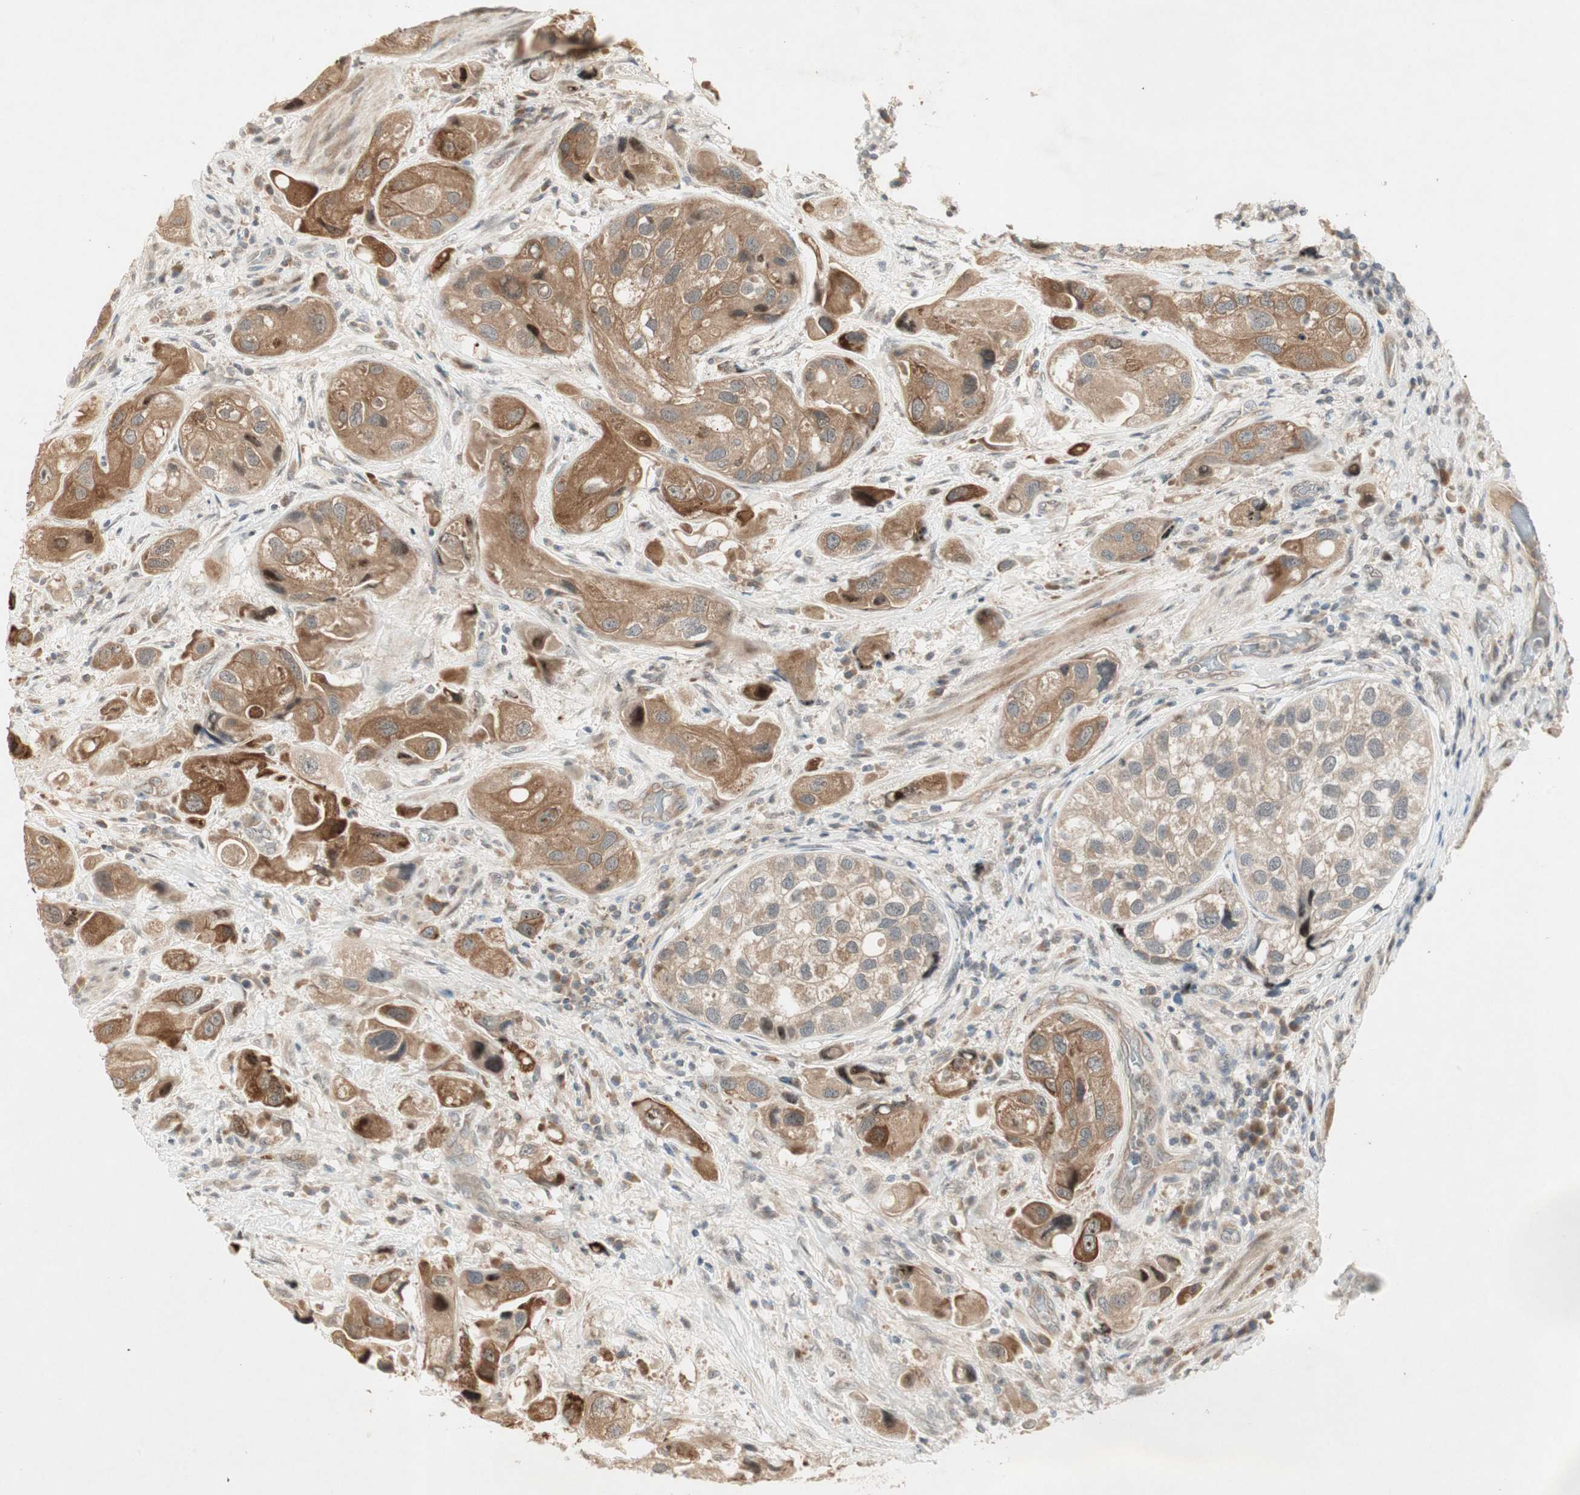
{"staining": {"intensity": "moderate", "quantity": ">75%", "location": "cytoplasmic/membranous"}, "tissue": "urothelial cancer", "cell_type": "Tumor cells", "image_type": "cancer", "snomed": [{"axis": "morphology", "description": "Urothelial carcinoma, High grade"}, {"axis": "topography", "description": "Urinary bladder"}], "caption": "This is an image of IHC staining of urothelial cancer, which shows moderate staining in the cytoplasmic/membranous of tumor cells.", "gene": "ACSL5", "patient": {"sex": "female", "age": 64}}